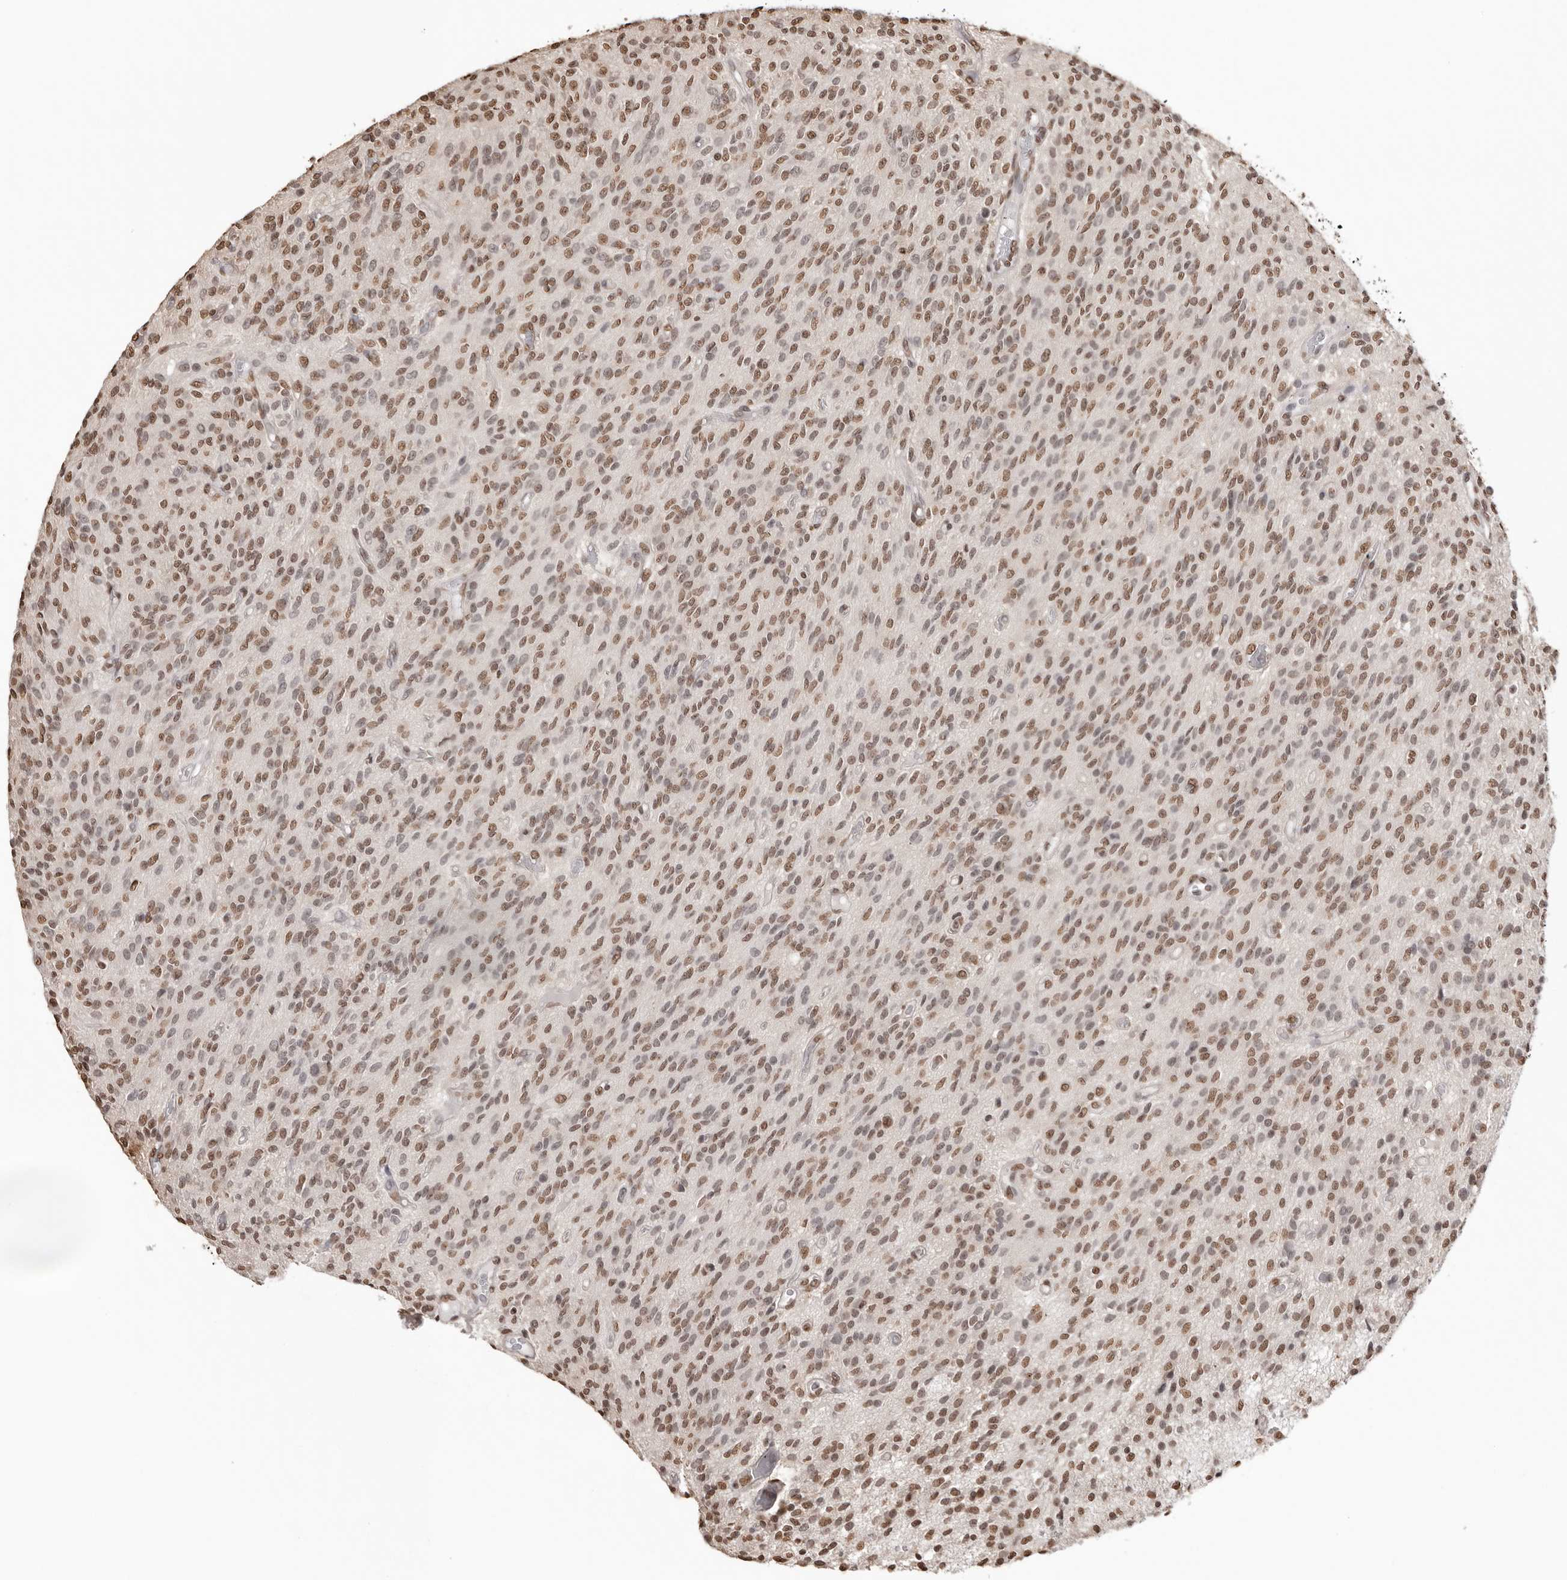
{"staining": {"intensity": "moderate", "quantity": ">75%", "location": "nuclear"}, "tissue": "glioma", "cell_type": "Tumor cells", "image_type": "cancer", "snomed": [{"axis": "morphology", "description": "Glioma, malignant, High grade"}, {"axis": "topography", "description": "Brain"}], "caption": "IHC of human malignant glioma (high-grade) exhibits medium levels of moderate nuclear positivity in approximately >75% of tumor cells.", "gene": "OLIG3", "patient": {"sex": "male", "age": 34}}